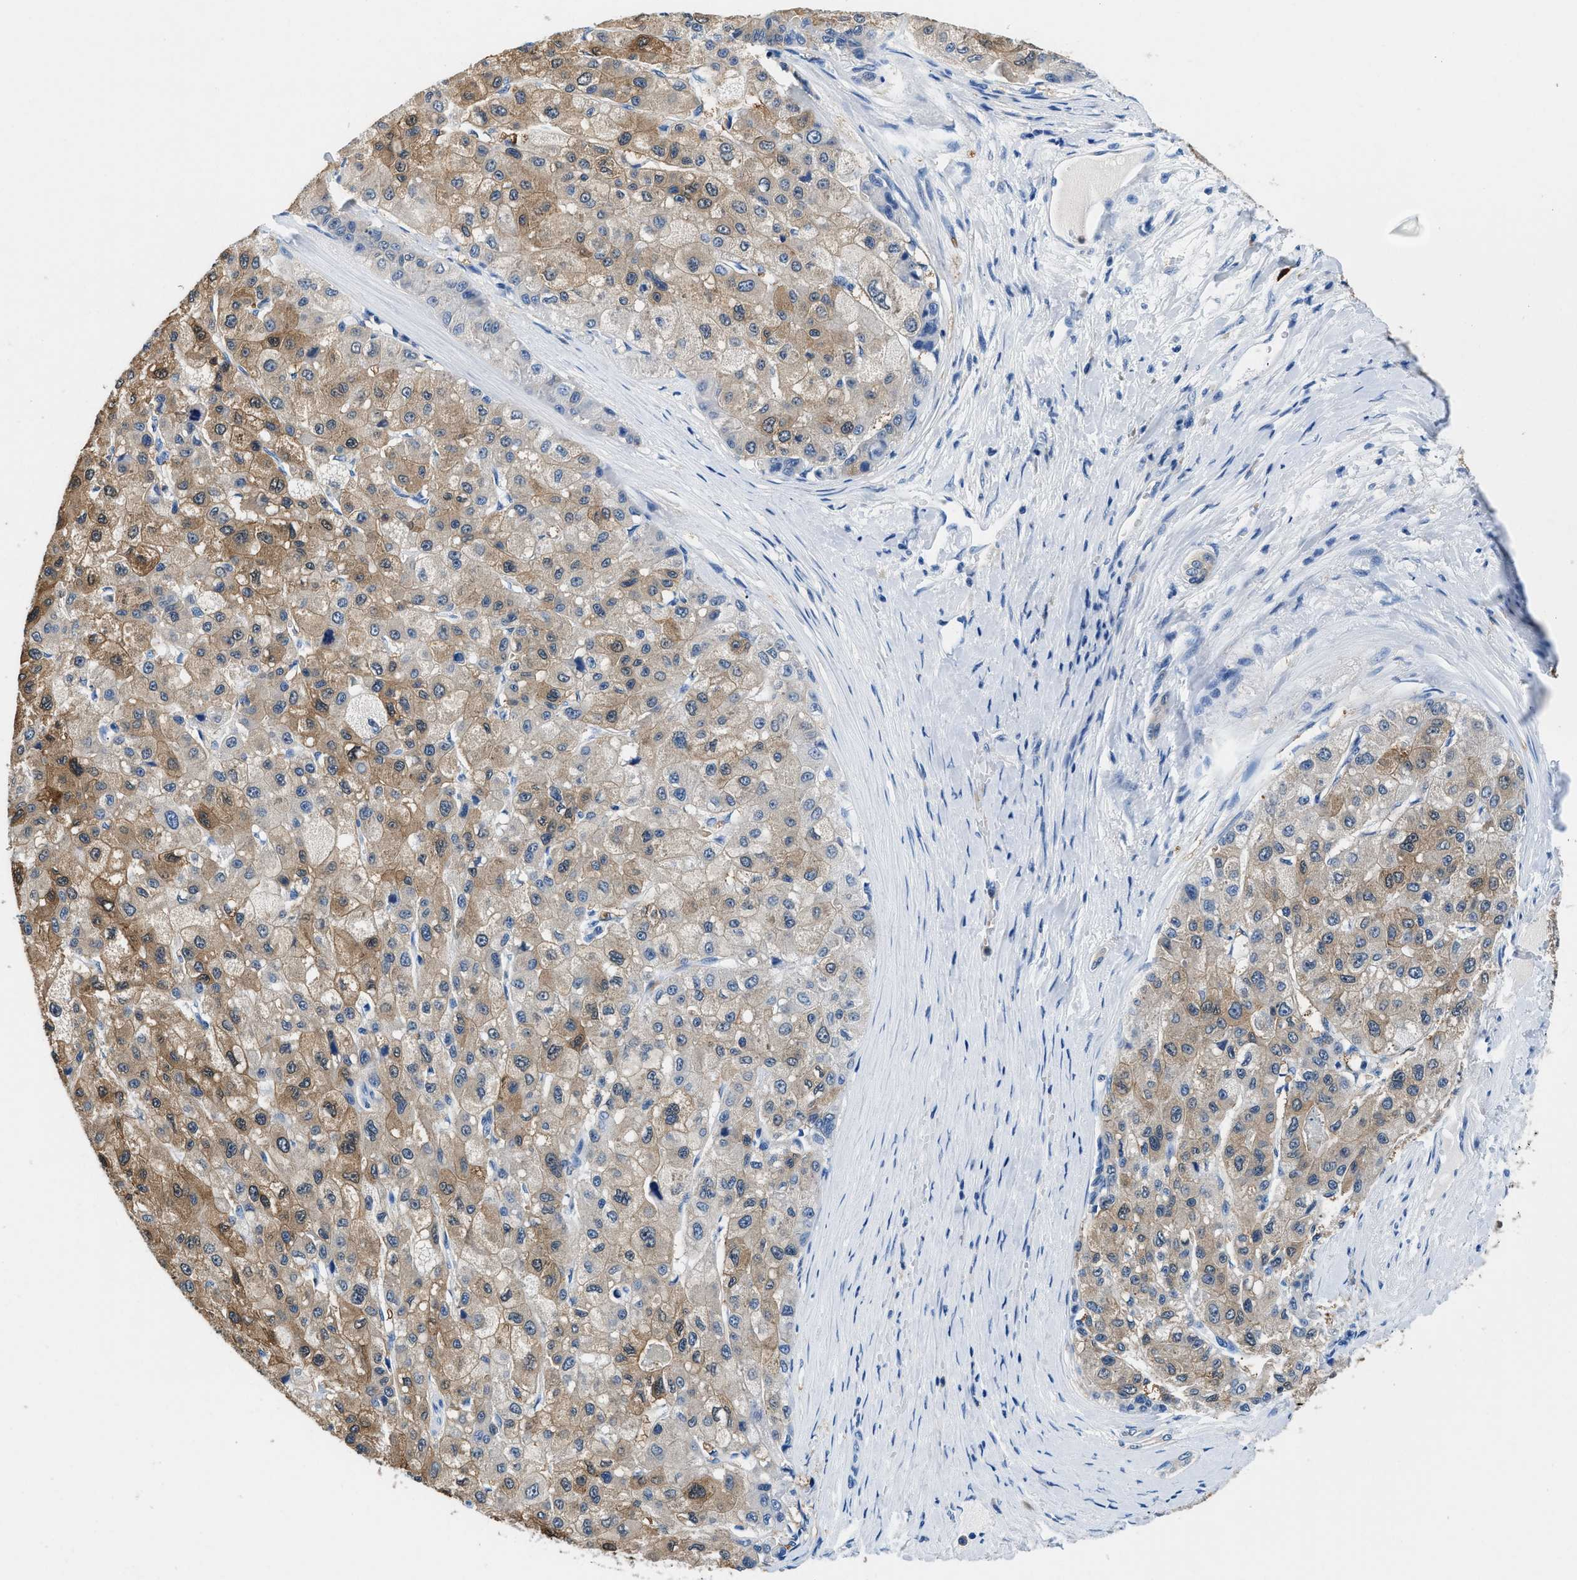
{"staining": {"intensity": "moderate", "quantity": ">75%", "location": "cytoplasmic/membranous"}, "tissue": "liver cancer", "cell_type": "Tumor cells", "image_type": "cancer", "snomed": [{"axis": "morphology", "description": "Carcinoma, Hepatocellular, NOS"}, {"axis": "topography", "description": "Liver"}], "caption": "A brown stain highlights moderate cytoplasmic/membranous staining of a protein in liver cancer tumor cells.", "gene": "FADS6", "patient": {"sex": "male", "age": 80}}